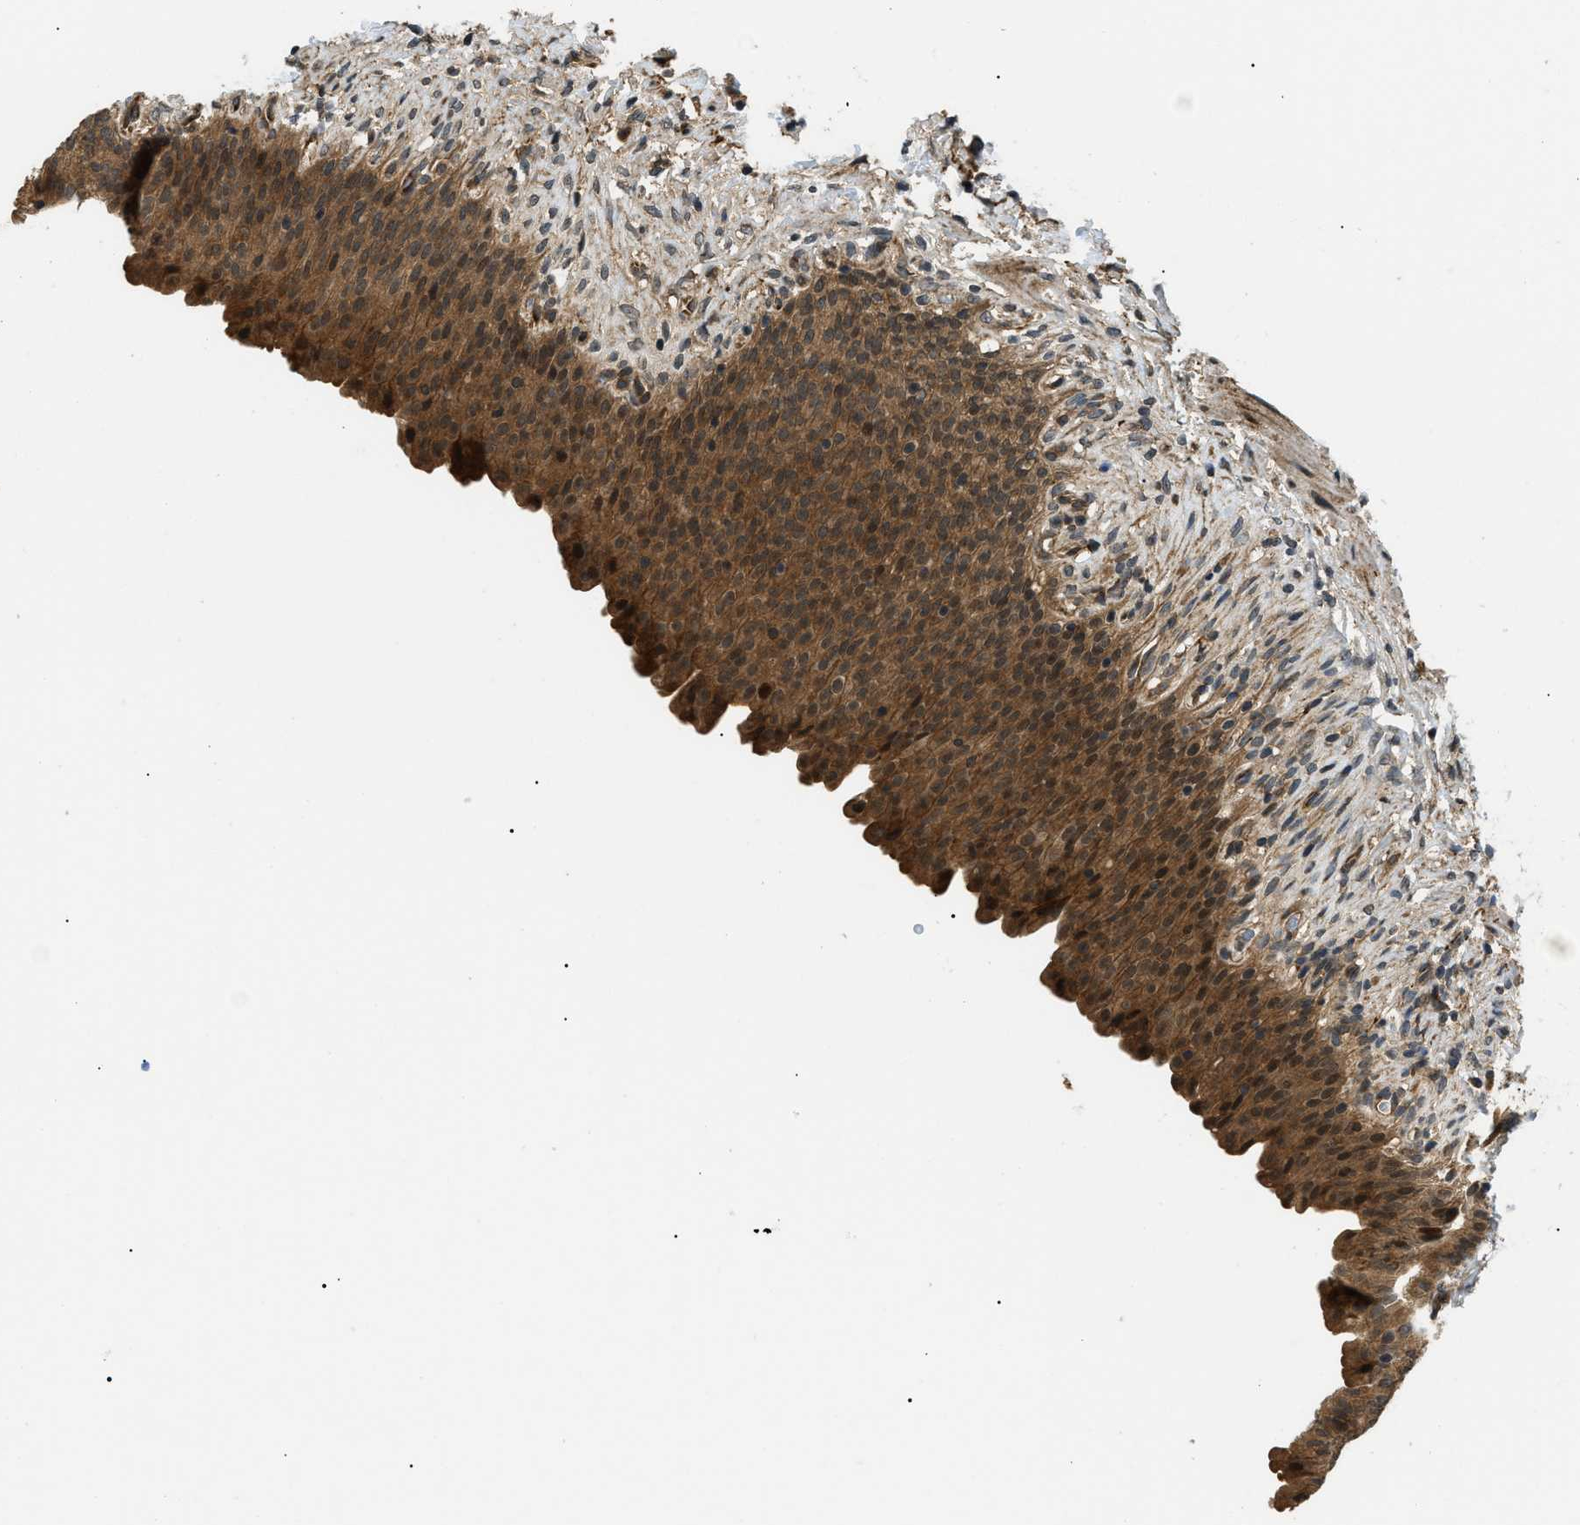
{"staining": {"intensity": "strong", "quantity": ">75%", "location": "cytoplasmic/membranous,nuclear"}, "tissue": "urinary bladder", "cell_type": "Urothelial cells", "image_type": "normal", "snomed": [{"axis": "morphology", "description": "Normal tissue, NOS"}, {"axis": "topography", "description": "Urinary bladder"}], "caption": "Protein staining of normal urinary bladder displays strong cytoplasmic/membranous,nuclear expression in approximately >75% of urothelial cells.", "gene": "ATP6AP1", "patient": {"sex": "female", "age": 79}}